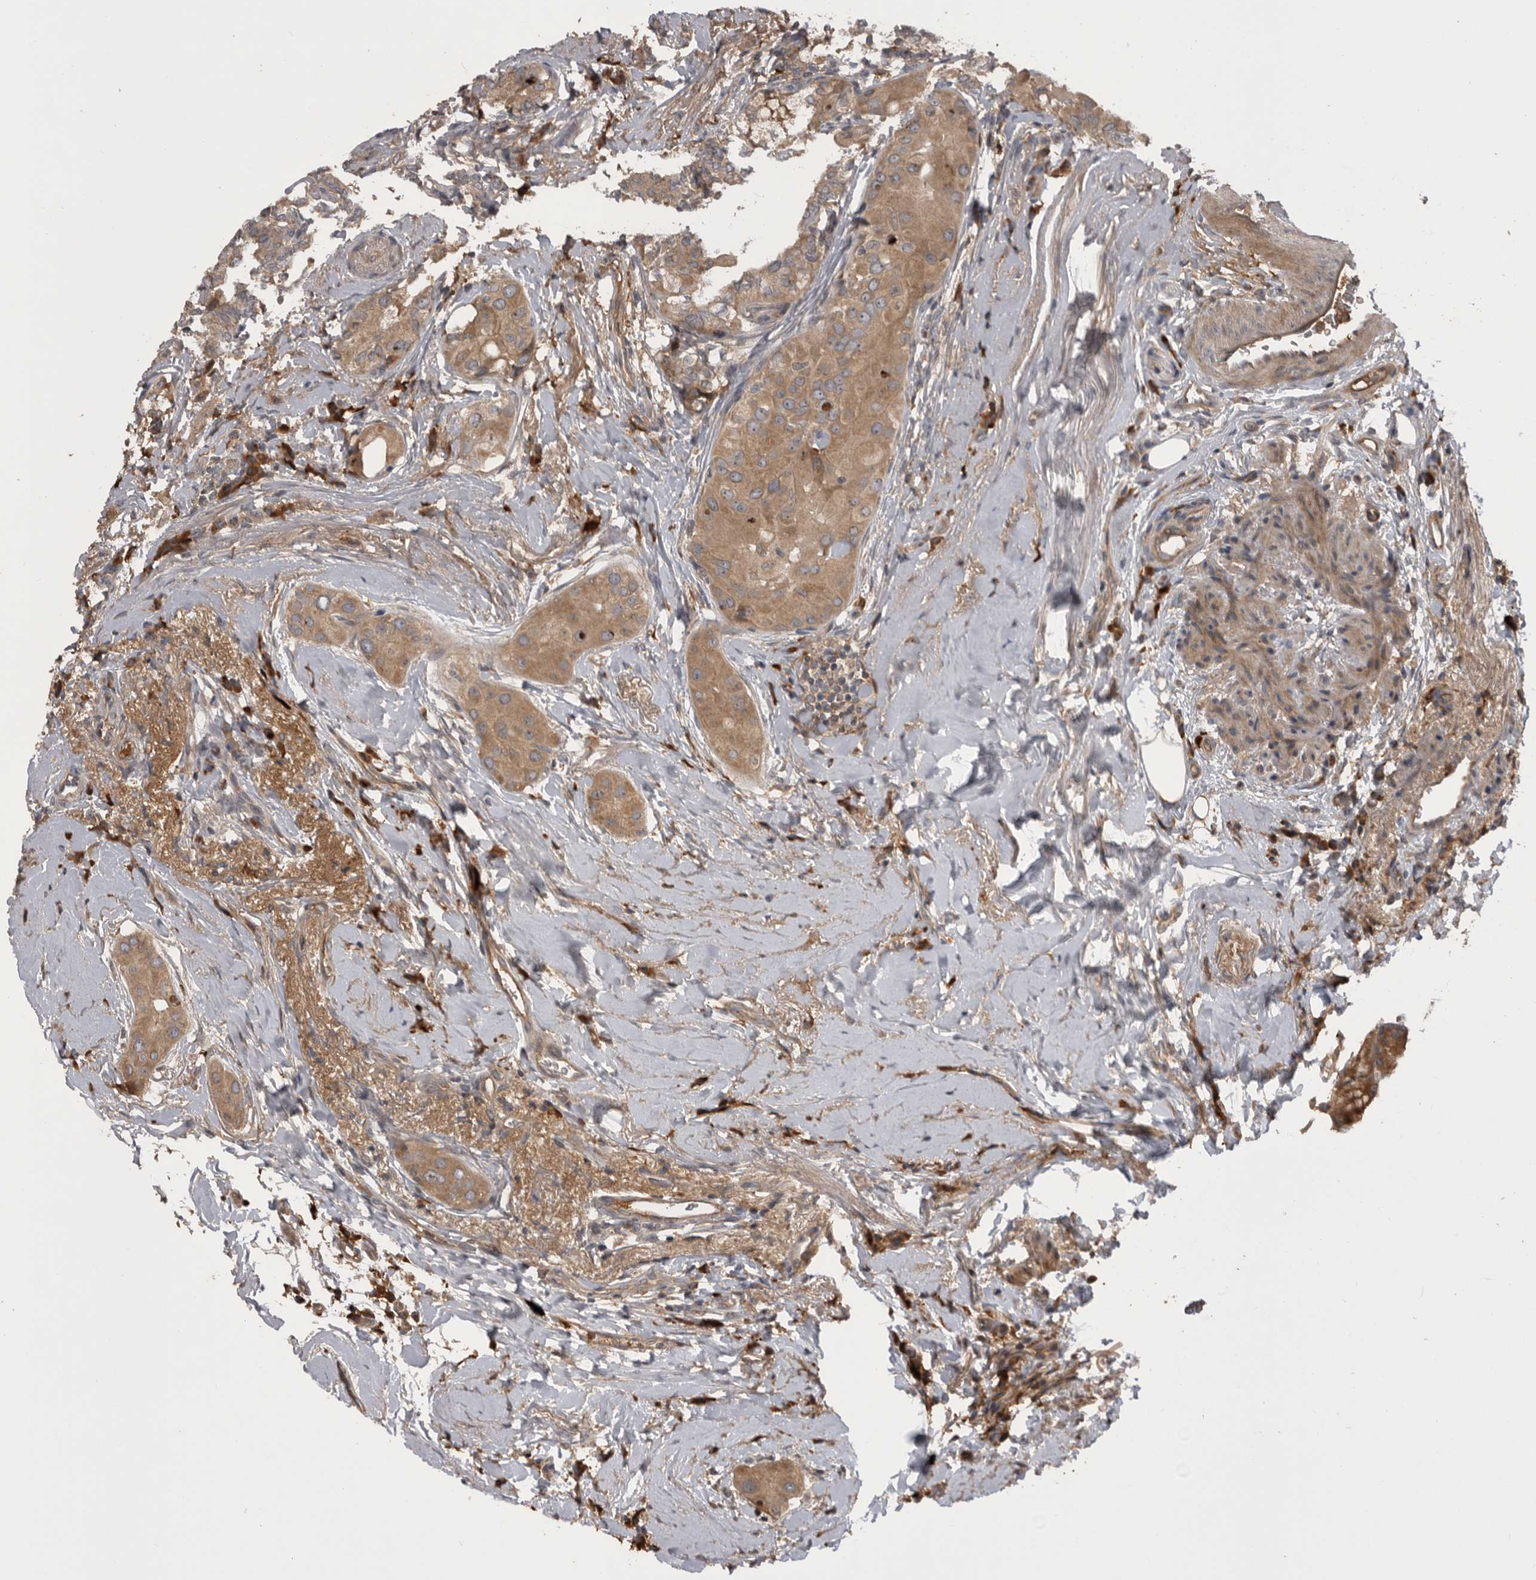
{"staining": {"intensity": "moderate", "quantity": ">75%", "location": "cytoplasmic/membranous,nuclear"}, "tissue": "thyroid cancer", "cell_type": "Tumor cells", "image_type": "cancer", "snomed": [{"axis": "morphology", "description": "Papillary adenocarcinoma, NOS"}, {"axis": "topography", "description": "Thyroid gland"}], "caption": "IHC (DAB (3,3'-diaminobenzidine)) staining of human papillary adenocarcinoma (thyroid) displays moderate cytoplasmic/membranous and nuclear protein staining in about >75% of tumor cells.", "gene": "RAB3GAP2", "patient": {"sex": "male", "age": 33}}